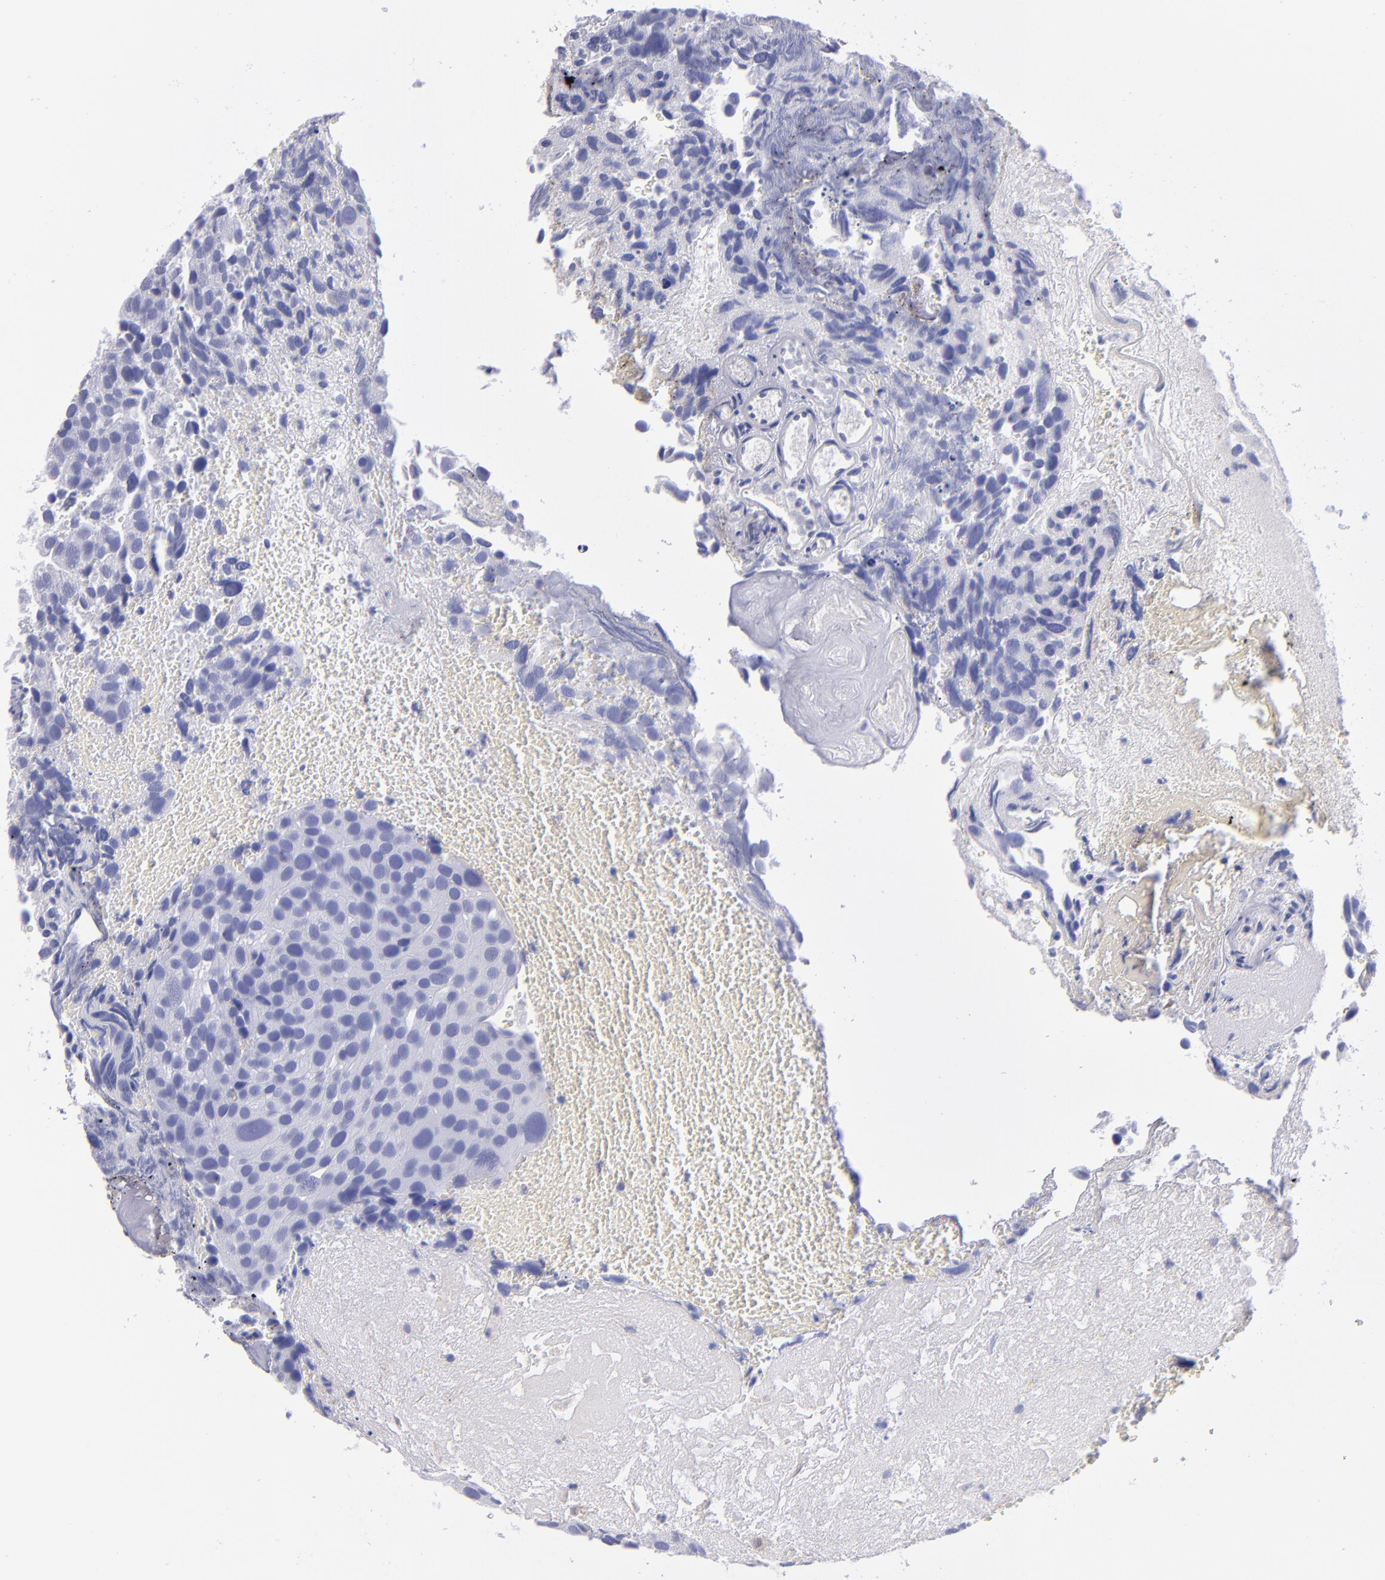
{"staining": {"intensity": "negative", "quantity": "none", "location": "none"}, "tissue": "urothelial cancer", "cell_type": "Tumor cells", "image_type": "cancer", "snomed": [{"axis": "morphology", "description": "Urothelial carcinoma, High grade"}, {"axis": "topography", "description": "Urinary bladder"}], "caption": "Tumor cells are negative for brown protein staining in urothelial cancer. (IHC, brightfield microscopy, high magnification).", "gene": "TG", "patient": {"sex": "male", "age": 72}}